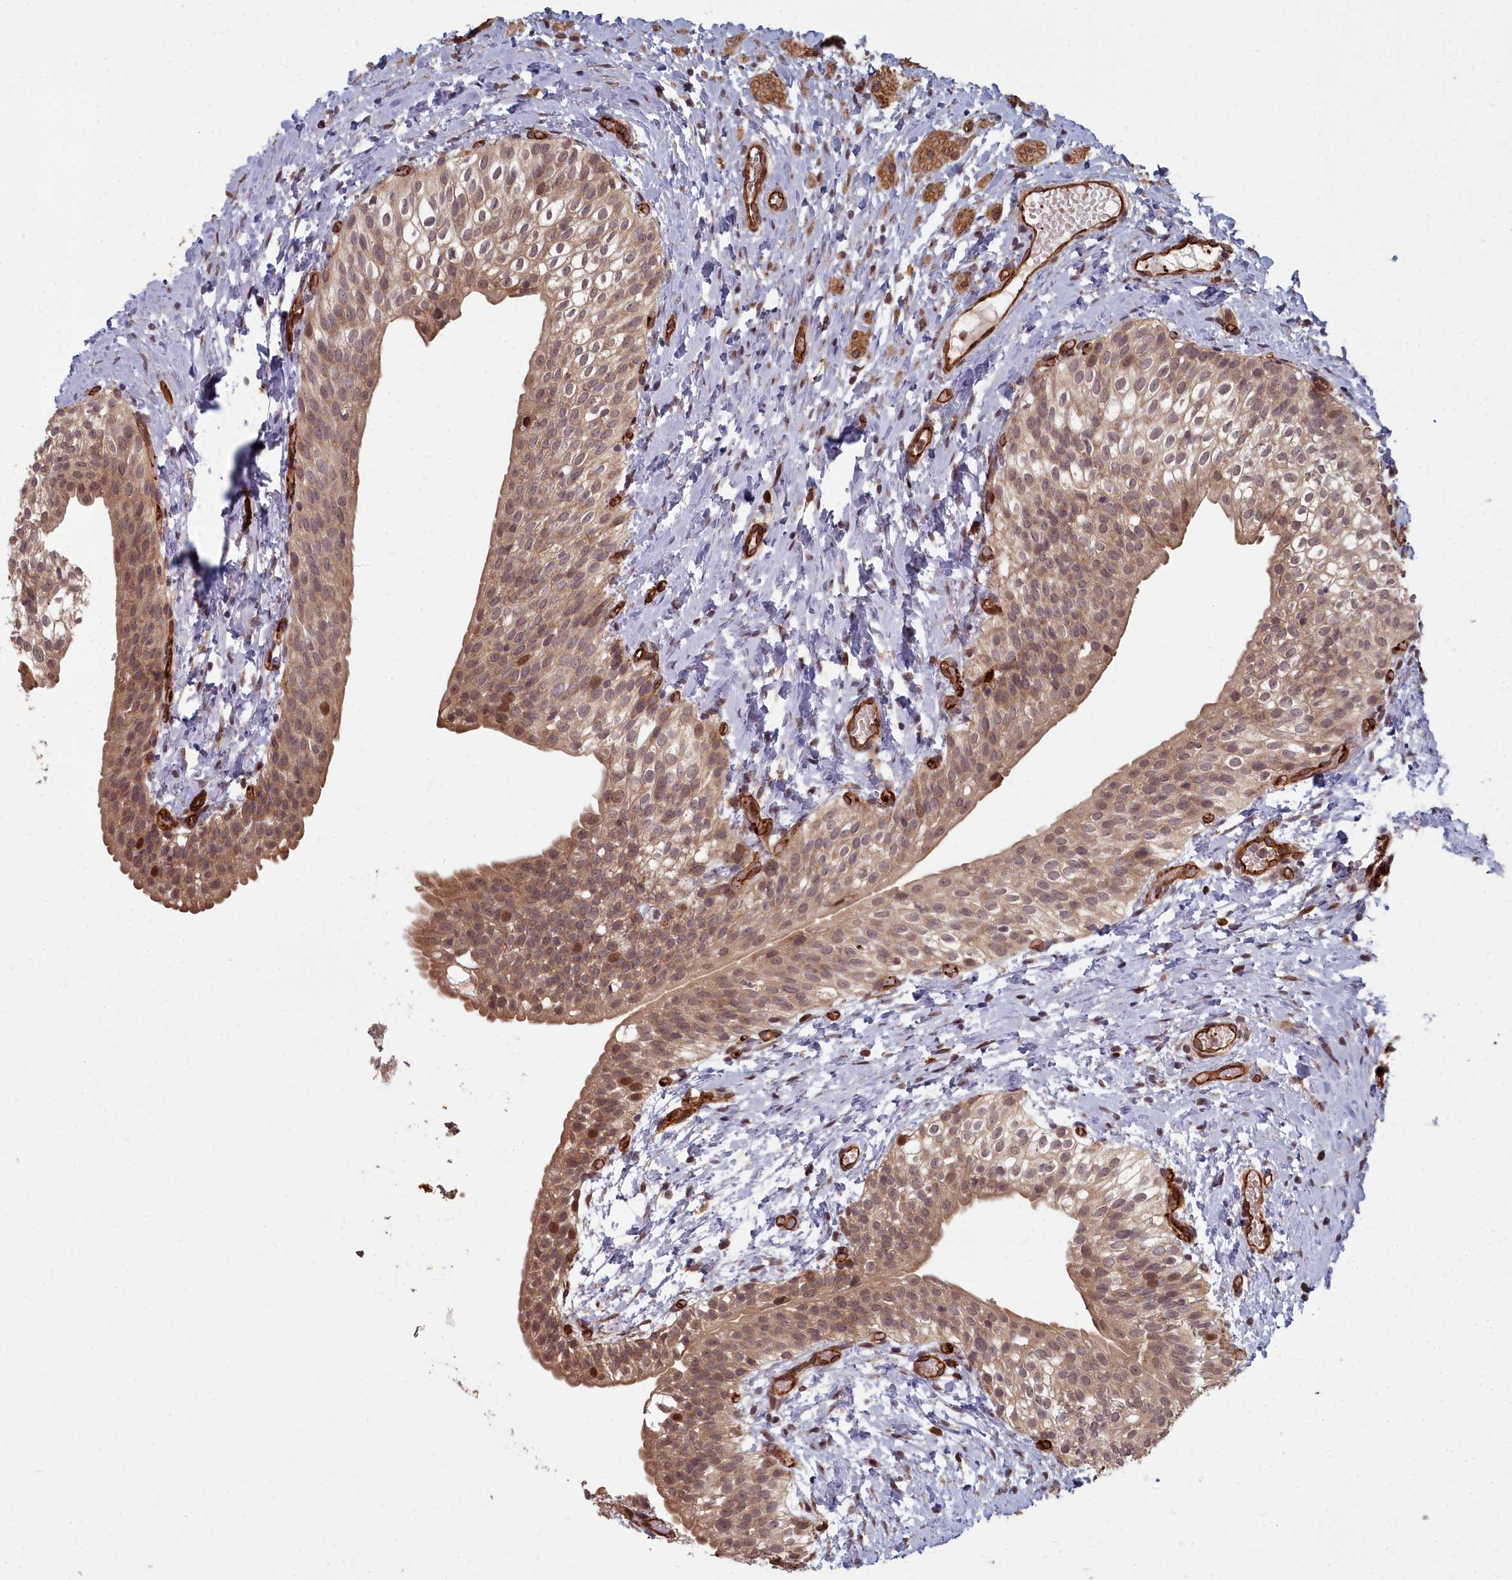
{"staining": {"intensity": "moderate", "quantity": ">75%", "location": "cytoplasmic/membranous,nuclear"}, "tissue": "urinary bladder", "cell_type": "Urothelial cells", "image_type": "normal", "snomed": [{"axis": "morphology", "description": "Normal tissue, NOS"}, {"axis": "topography", "description": "Urinary bladder"}], "caption": "This histopathology image exhibits unremarkable urinary bladder stained with IHC to label a protein in brown. The cytoplasmic/membranous,nuclear of urothelial cells show moderate positivity for the protein. Nuclei are counter-stained blue.", "gene": "TSPYL4", "patient": {"sex": "male", "age": 1}}